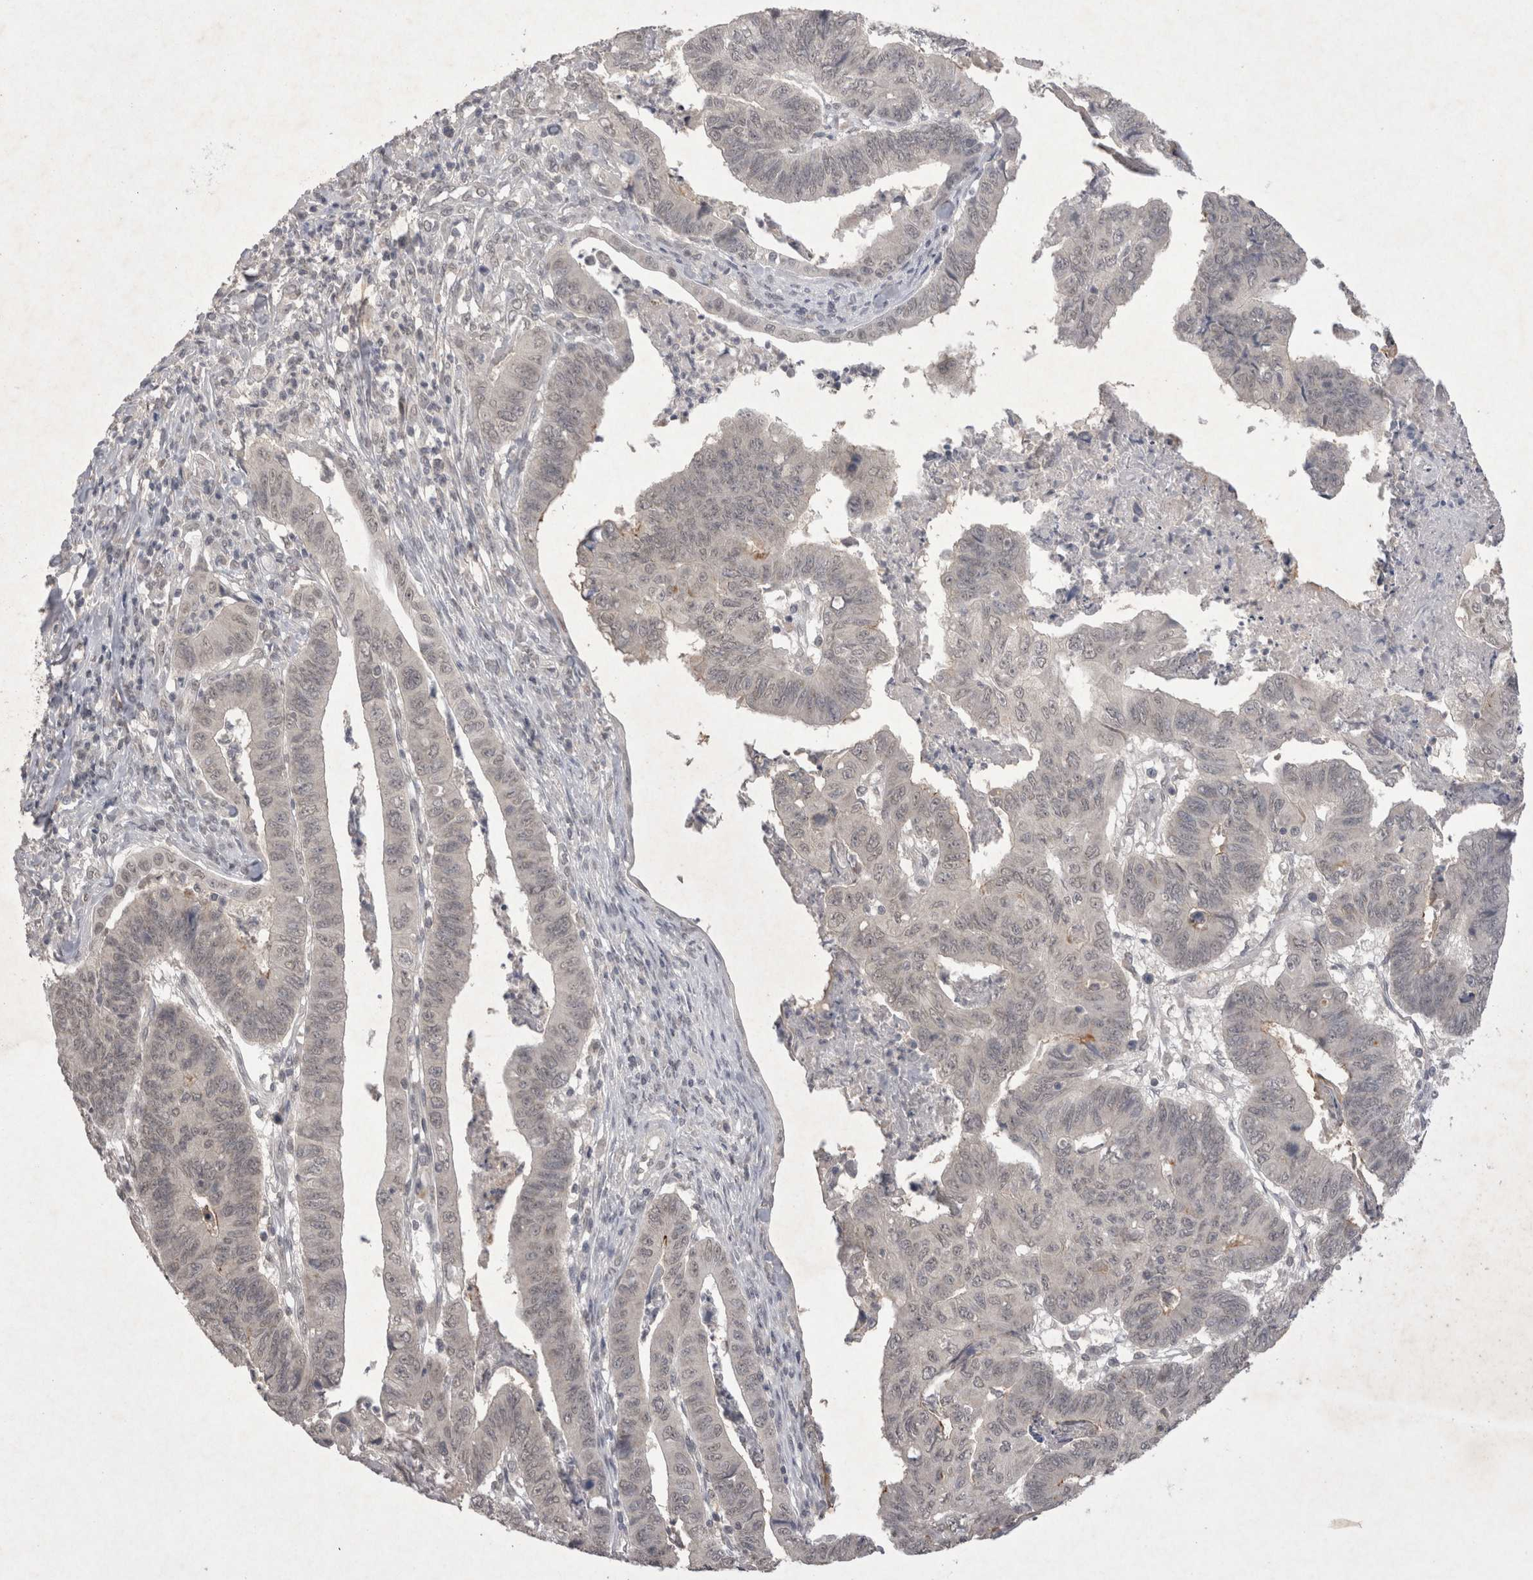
{"staining": {"intensity": "negative", "quantity": "none", "location": "none"}, "tissue": "stomach cancer", "cell_type": "Tumor cells", "image_type": "cancer", "snomed": [{"axis": "morphology", "description": "Adenocarcinoma, NOS"}, {"axis": "topography", "description": "Stomach, lower"}], "caption": "The IHC micrograph has no significant staining in tumor cells of stomach cancer (adenocarcinoma) tissue. (DAB immunohistochemistry (IHC) visualized using brightfield microscopy, high magnification).", "gene": "LYVE1", "patient": {"sex": "male", "age": 77}}